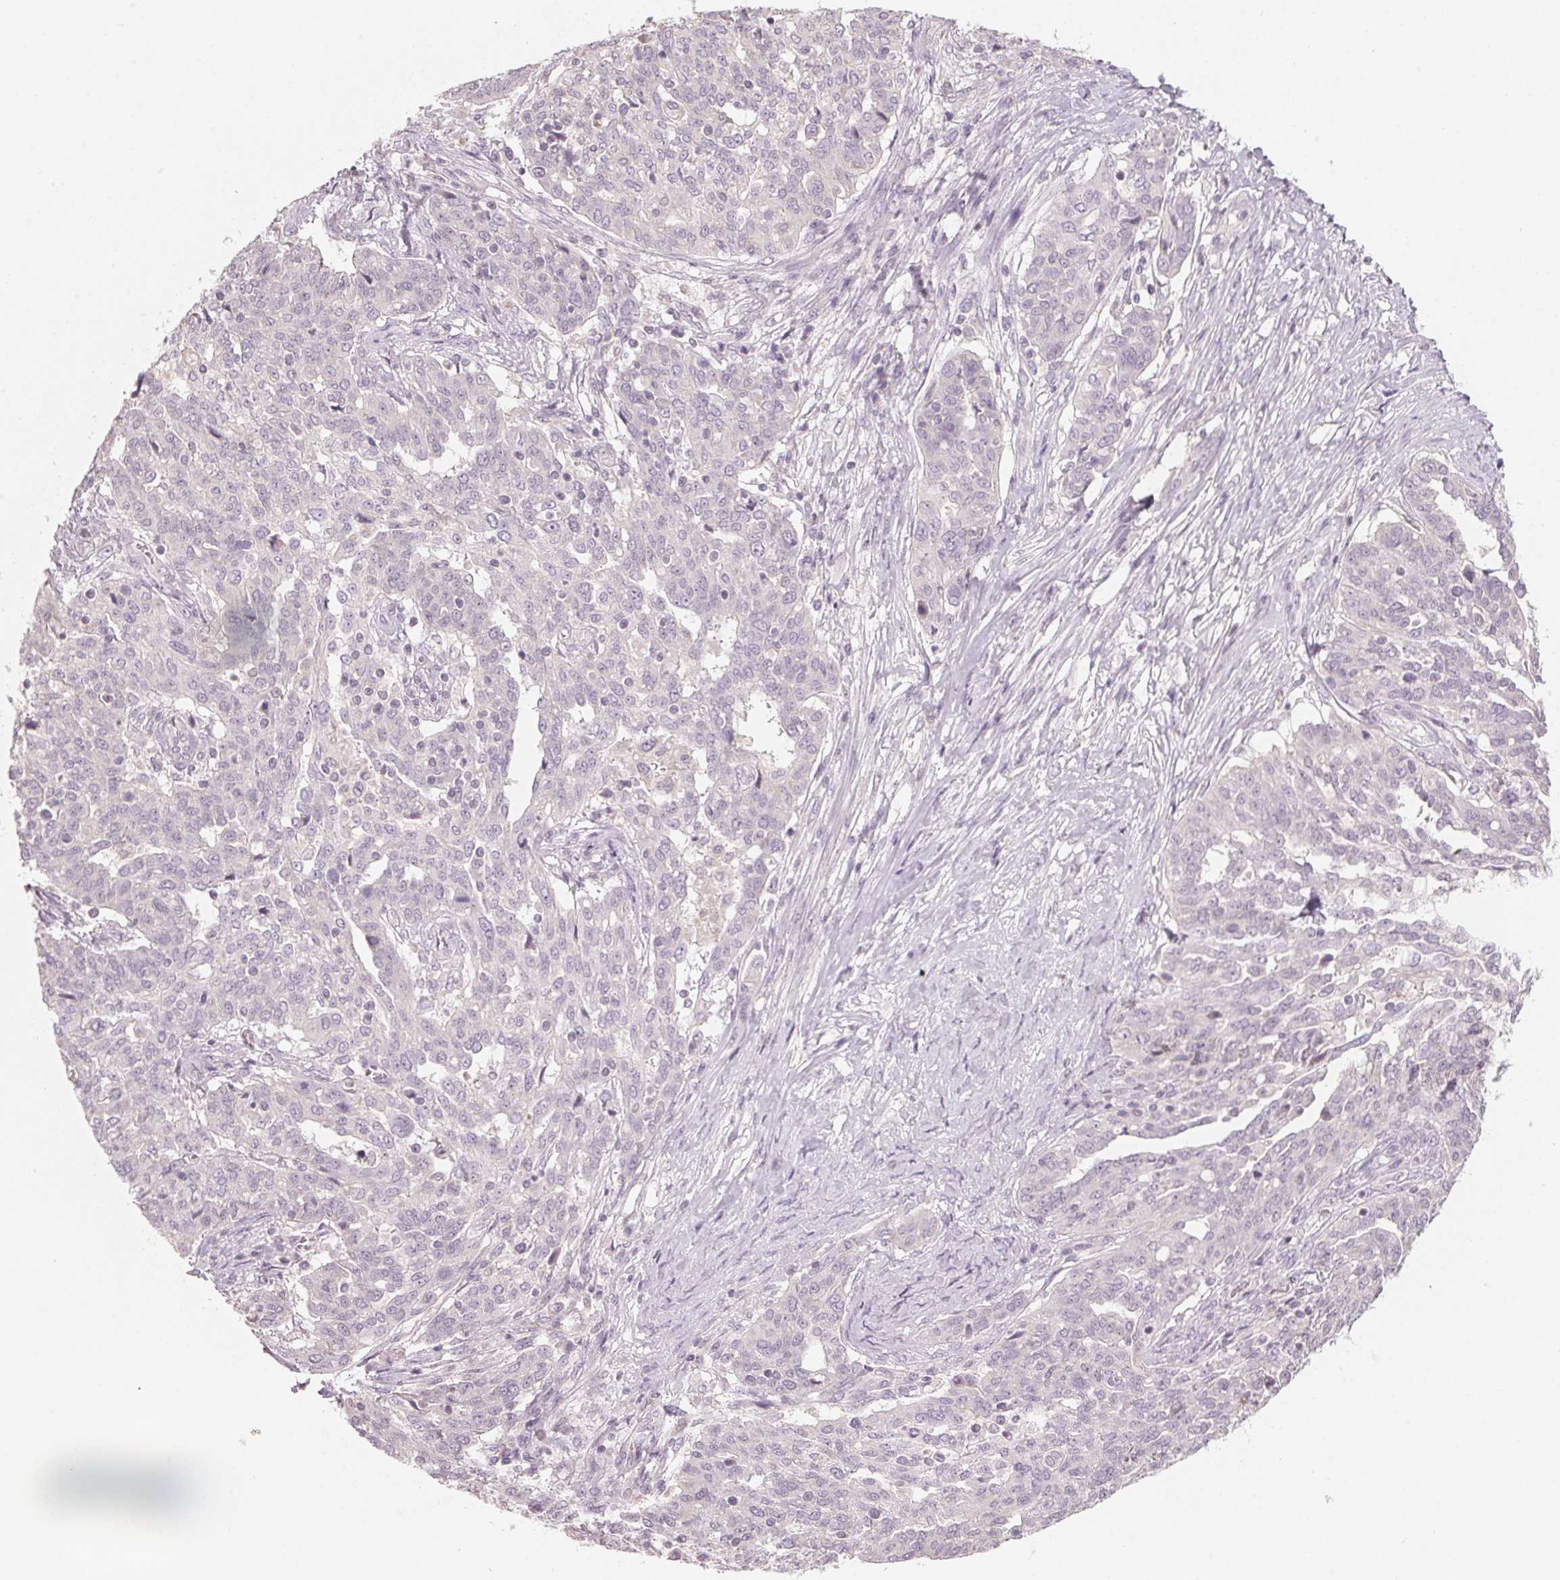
{"staining": {"intensity": "negative", "quantity": "none", "location": "none"}, "tissue": "ovarian cancer", "cell_type": "Tumor cells", "image_type": "cancer", "snomed": [{"axis": "morphology", "description": "Cystadenocarcinoma, serous, NOS"}, {"axis": "topography", "description": "Ovary"}], "caption": "This is an immunohistochemistry (IHC) photomicrograph of ovarian cancer (serous cystadenocarcinoma). There is no expression in tumor cells.", "gene": "ANKRD31", "patient": {"sex": "female", "age": 67}}